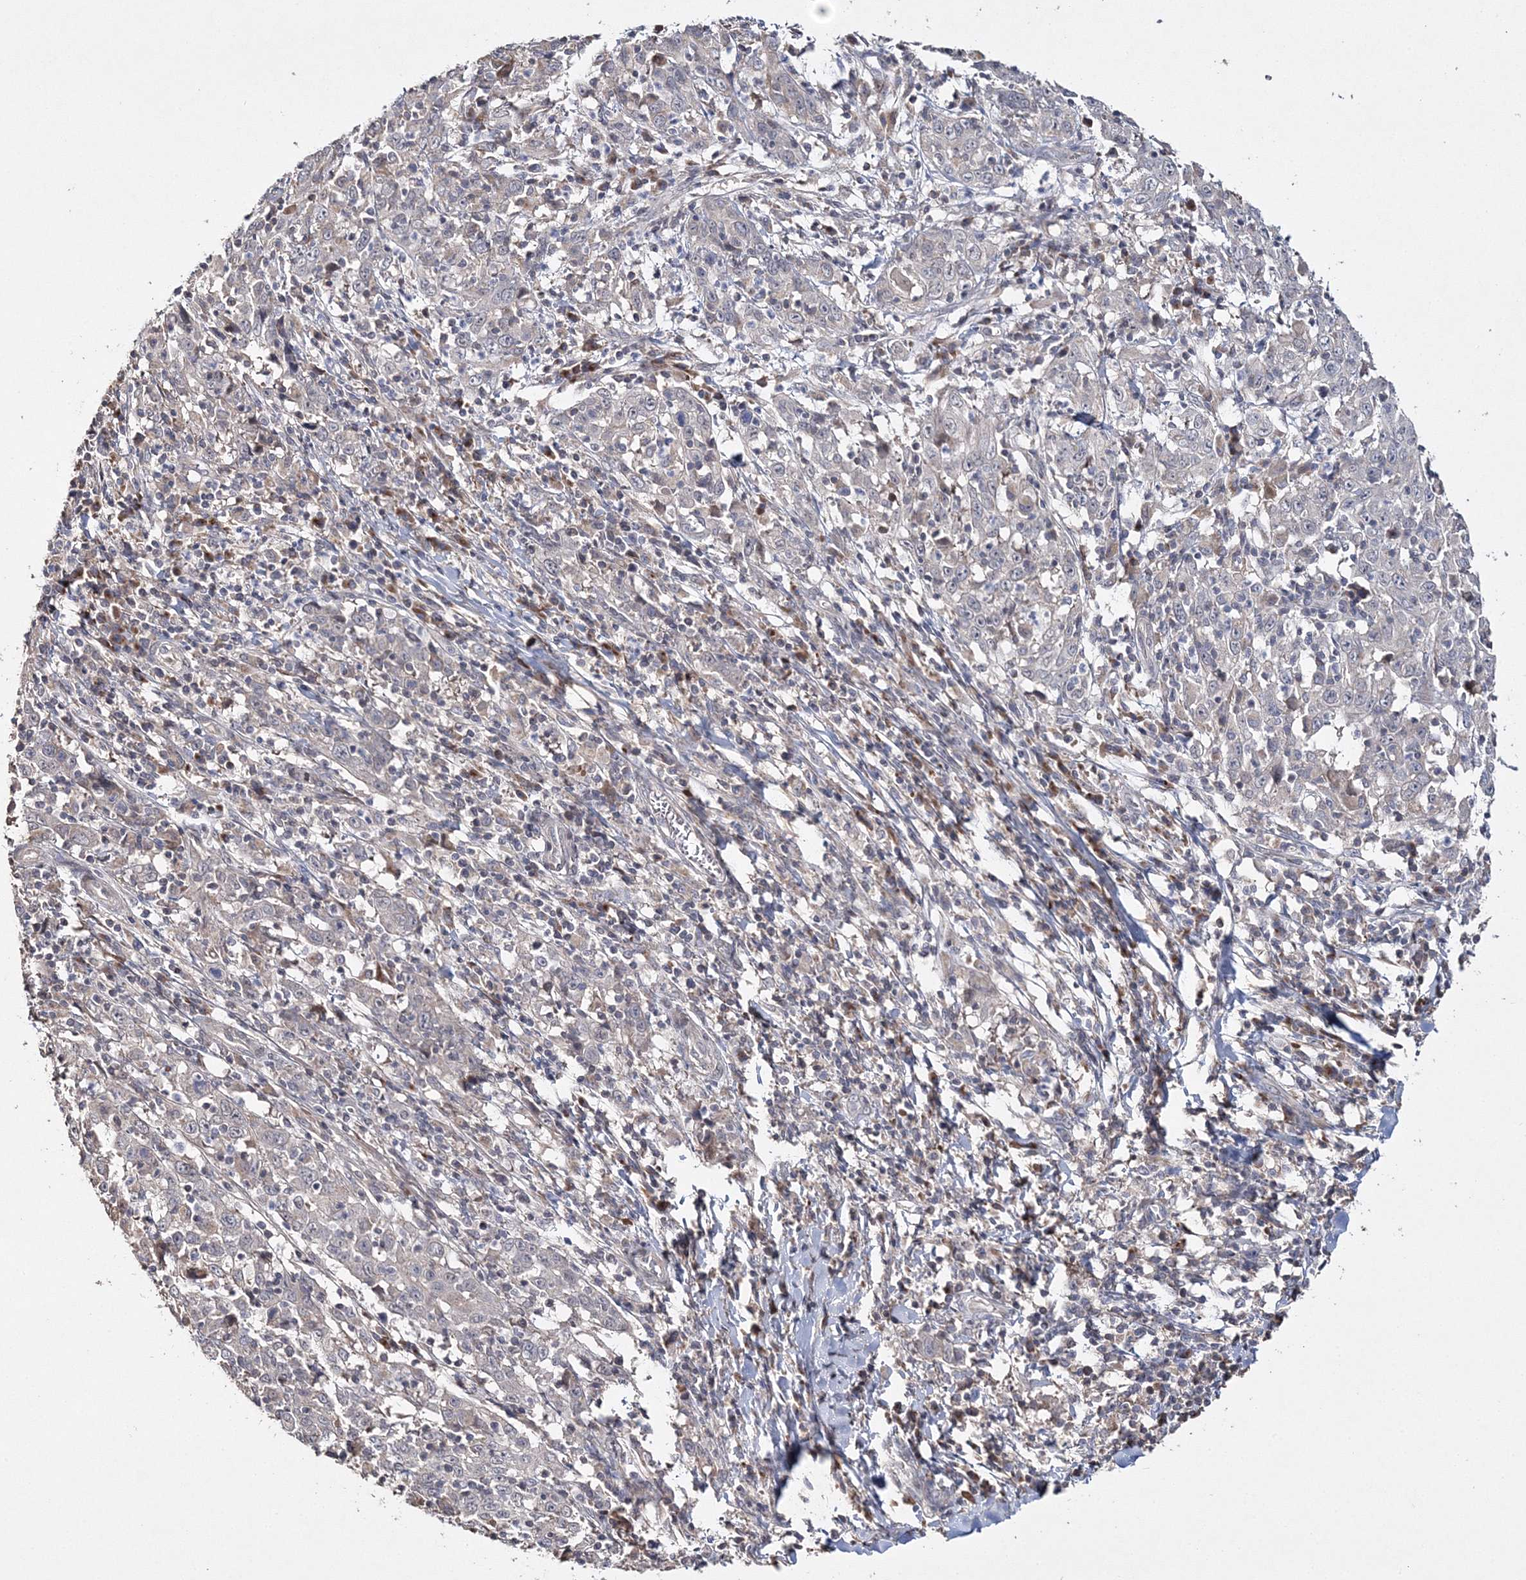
{"staining": {"intensity": "negative", "quantity": "none", "location": "none"}, "tissue": "cervical cancer", "cell_type": "Tumor cells", "image_type": "cancer", "snomed": [{"axis": "morphology", "description": "Squamous cell carcinoma, NOS"}, {"axis": "topography", "description": "Cervix"}], "caption": "The immunohistochemistry (IHC) image has no significant expression in tumor cells of cervical cancer (squamous cell carcinoma) tissue.", "gene": "GJB5", "patient": {"sex": "female", "age": 46}}